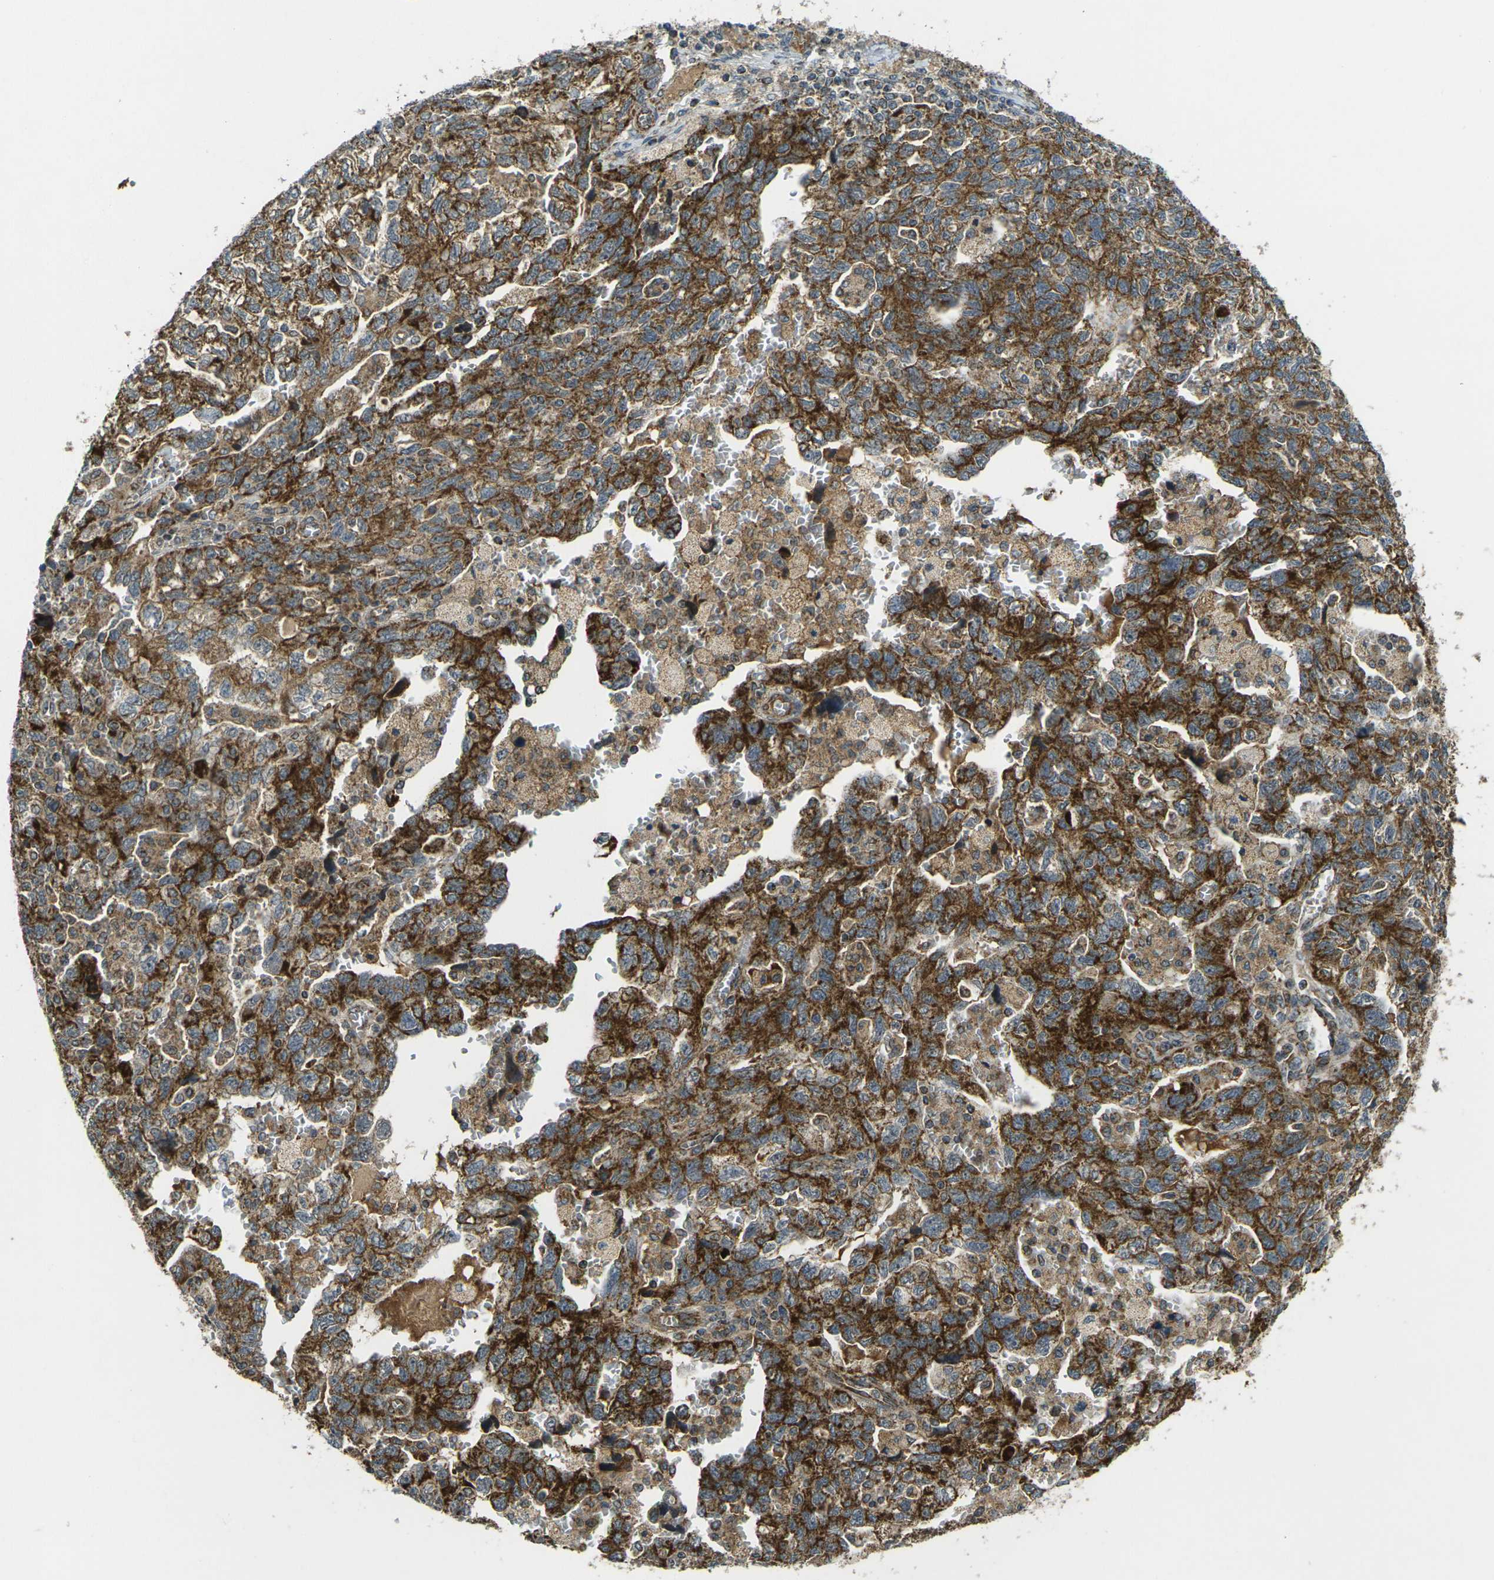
{"staining": {"intensity": "strong", "quantity": ">75%", "location": "cytoplasmic/membranous"}, "tissue": "ovarian cancer", "cell_type": "Tumor cells", "image_type": "cancer", "snomed": [{"axis": "morphology", "description": "Carcinoma, NOS"}, {"axis": "morphology", "description": "Cystadenocarcinoma, serous, NOS"}, {"axis": "topography", "description": "Ovary"}], "caption": "Human ovarian carcinoma stained with a protein marker exhibits strong staining in tumor cells.", "gene": "IGF1R", "patient": {"sex": "female", "age": 69}}